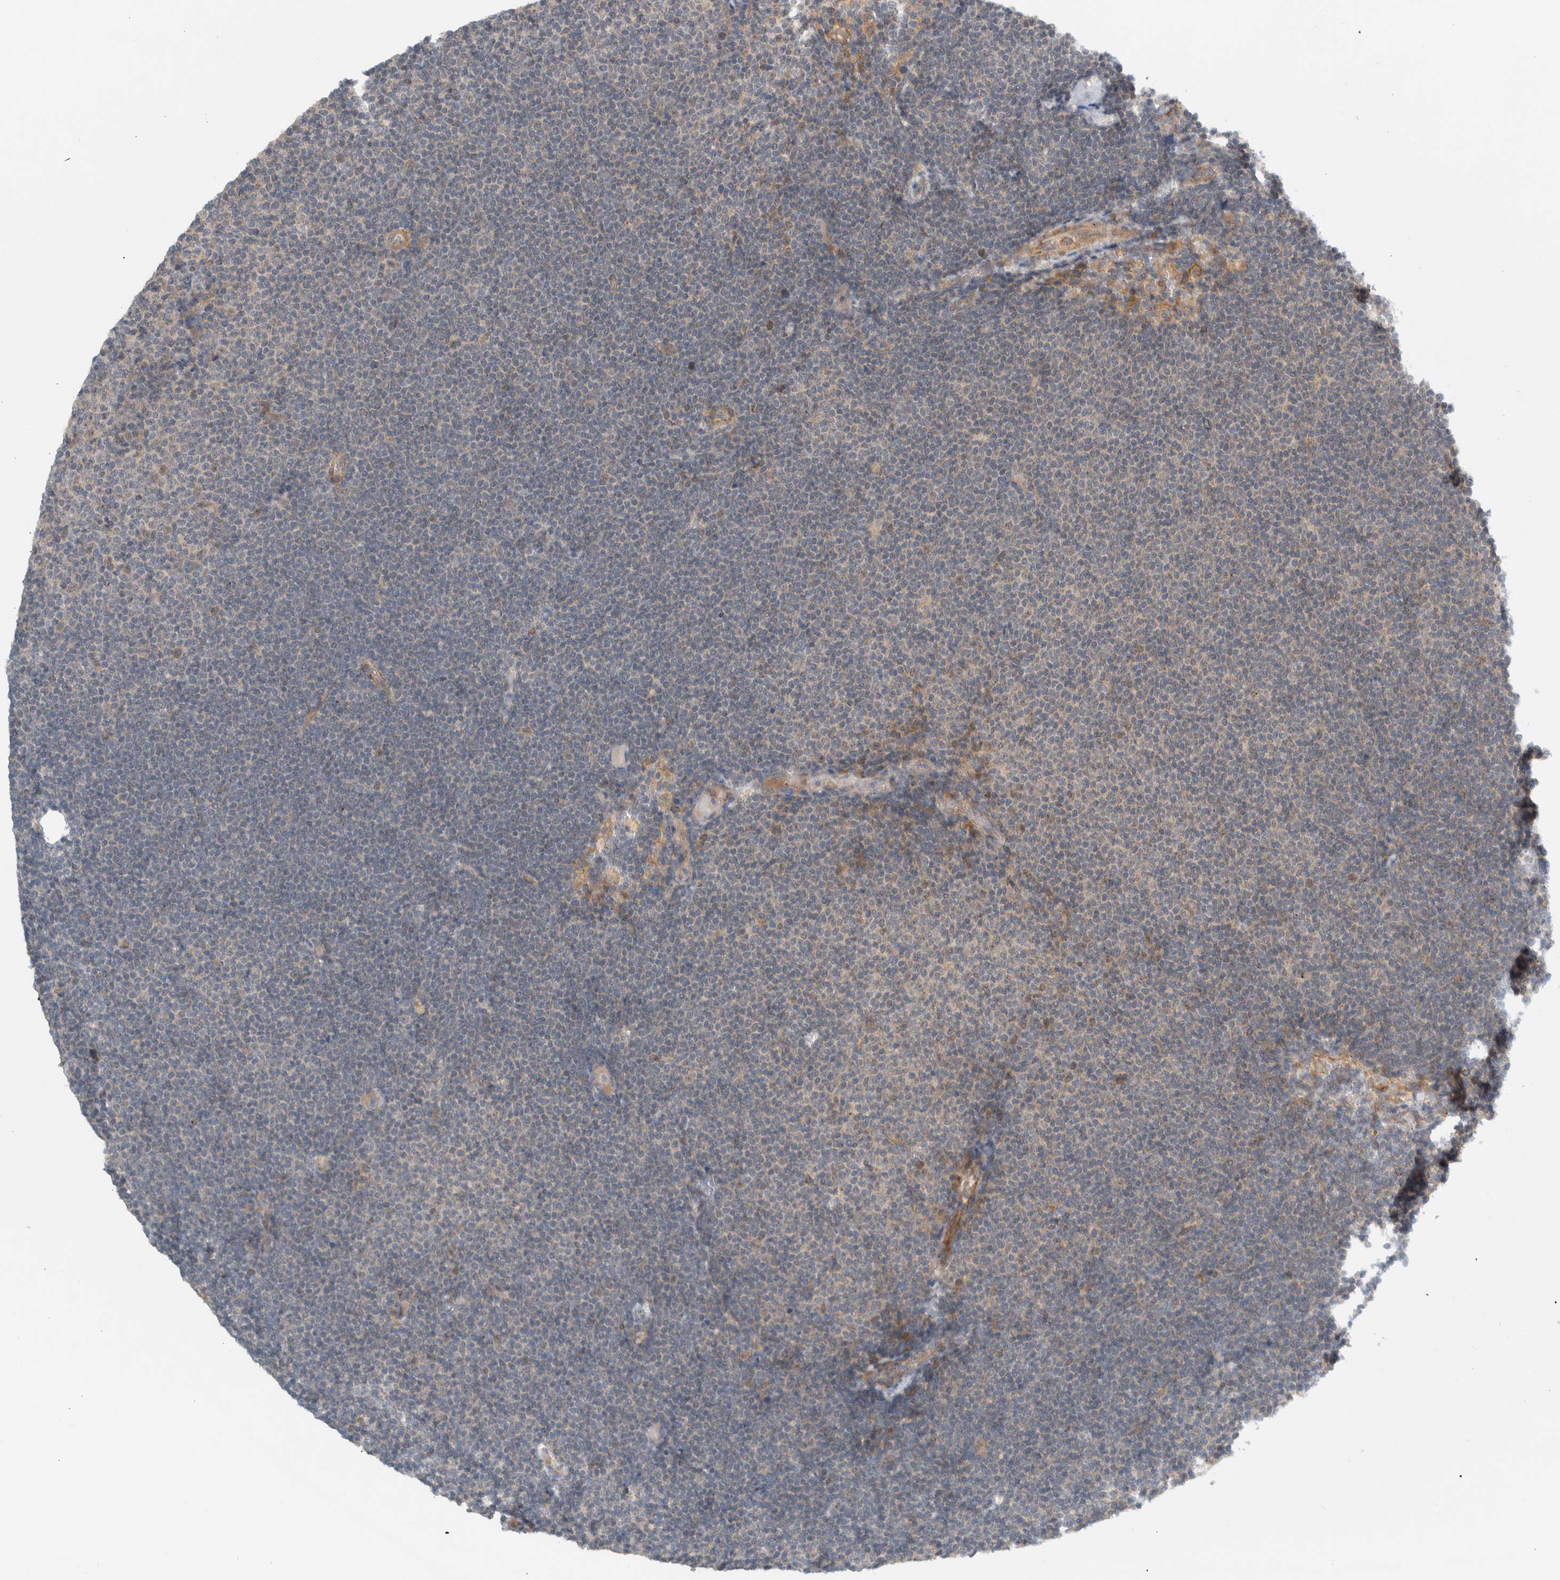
{"staining": {"intensity": "weak", "quantity": "<25%", "location": "cytoplasmic/membranous"}, "tissue": "lymphoma", "cell_type": "Tumor cells", "image_type": "cancer", "snomed": [{"axis": "morphology", "description": "Malignant lymphoma, non-Hodgkin's type, Low grade"}, {"axis": "topography", "description": "Lymph node"}], "caption": "Lymphoma was stained to show a protein in brown. There is no significant positivity in tumor cells.", "gene": "MPRIP", "patient": {"sex": "female", "age": 53}}